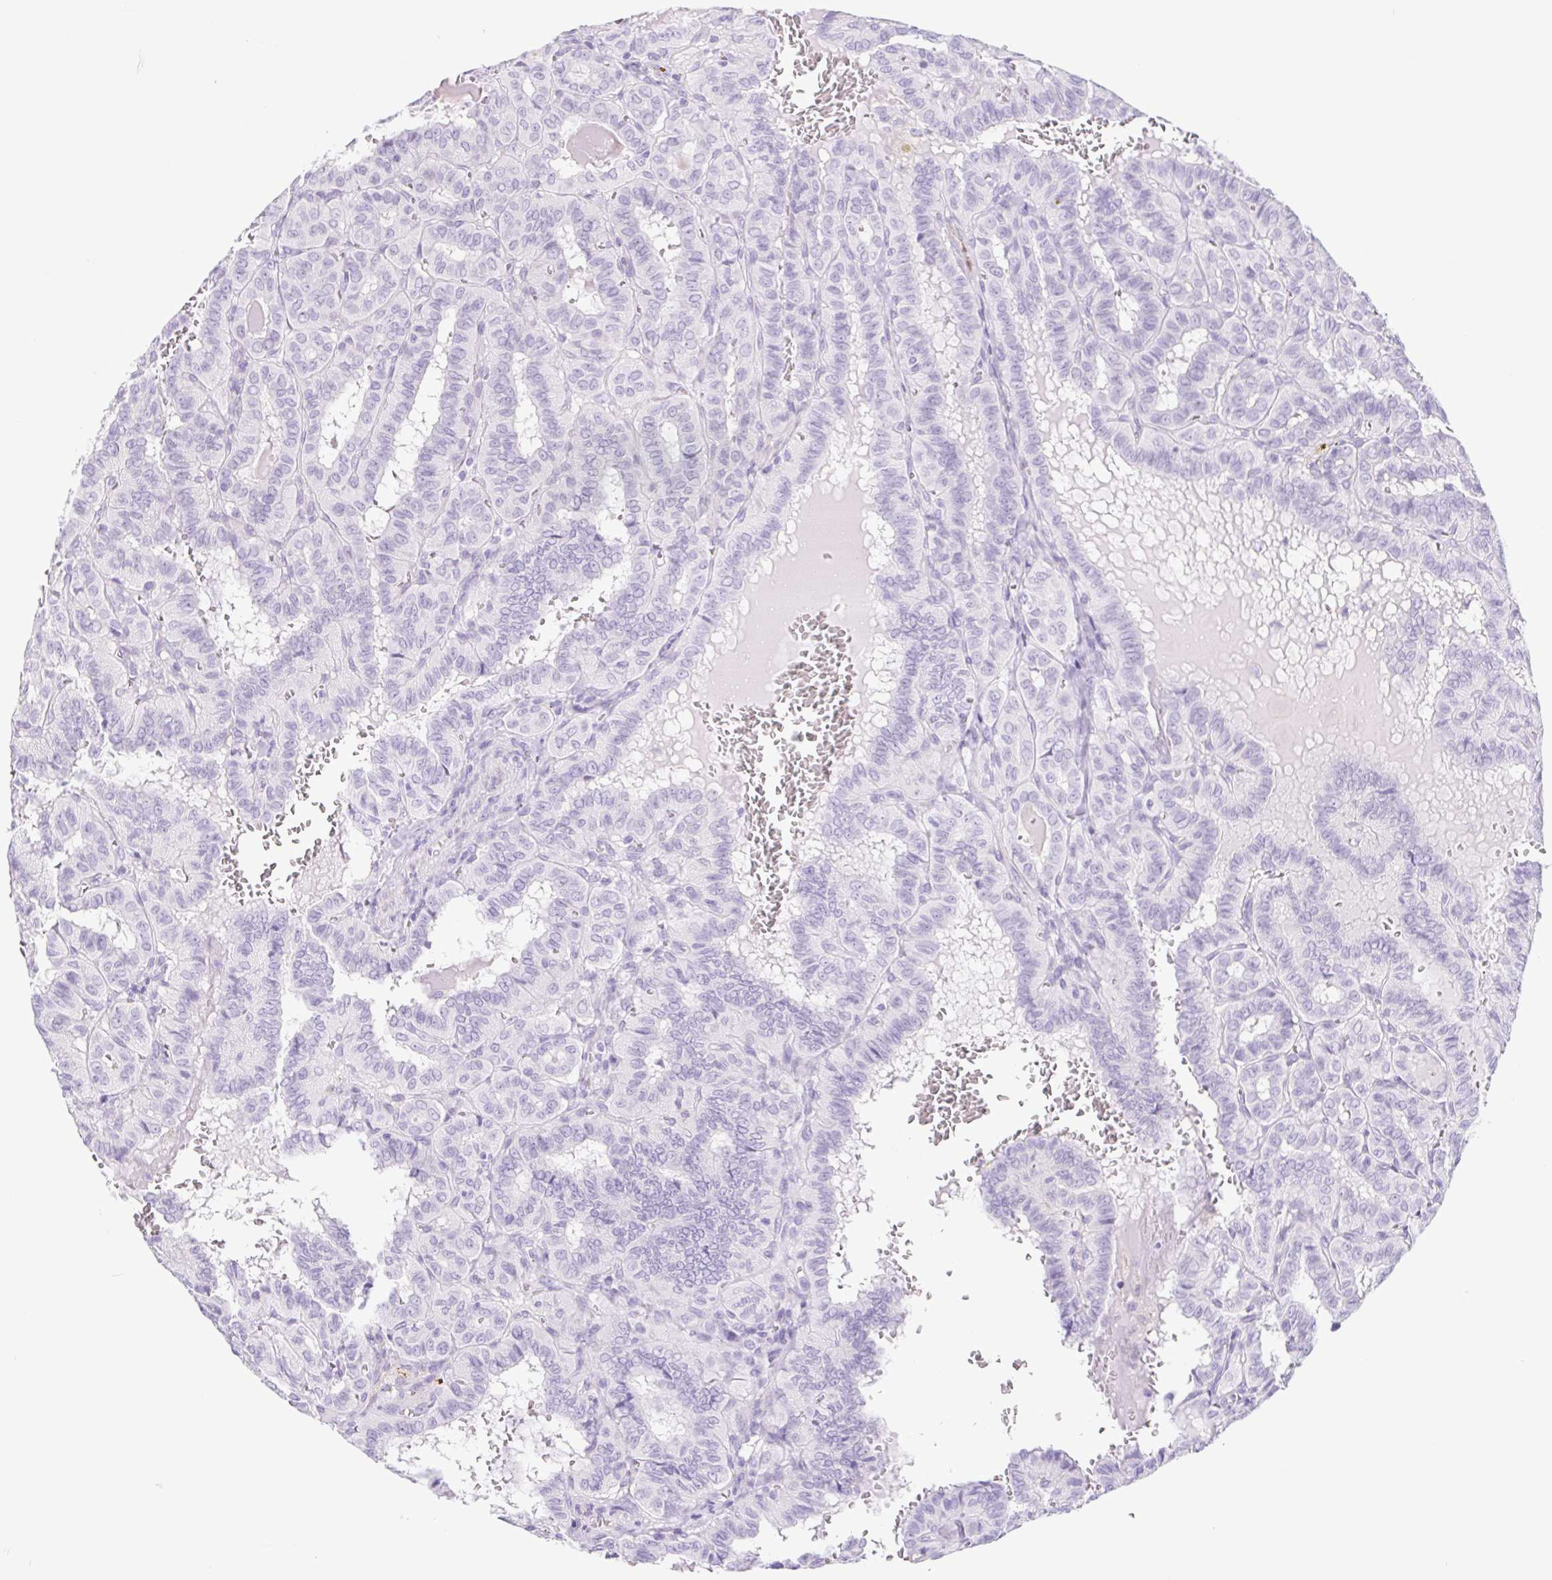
{"staining": {"intensity": "negative", "quantity": "none", "location": "none"}, "tissue": "thyroid cancer", "cell_type": "Tumor cells", "image_type": "cancer", "snomed": [{"axis": "morphology", "description": "Papillary adenocarcinoma, NOS"}, {"axis": "topography", "description": "Thyroid gland"}], "caption": "The photomicrograph demonstrates no staining of tumor cells in thyroid papillary adenocarcinoma.", "gene": "CYP21A2", "patient": {"sex": "female", "age": 21}}